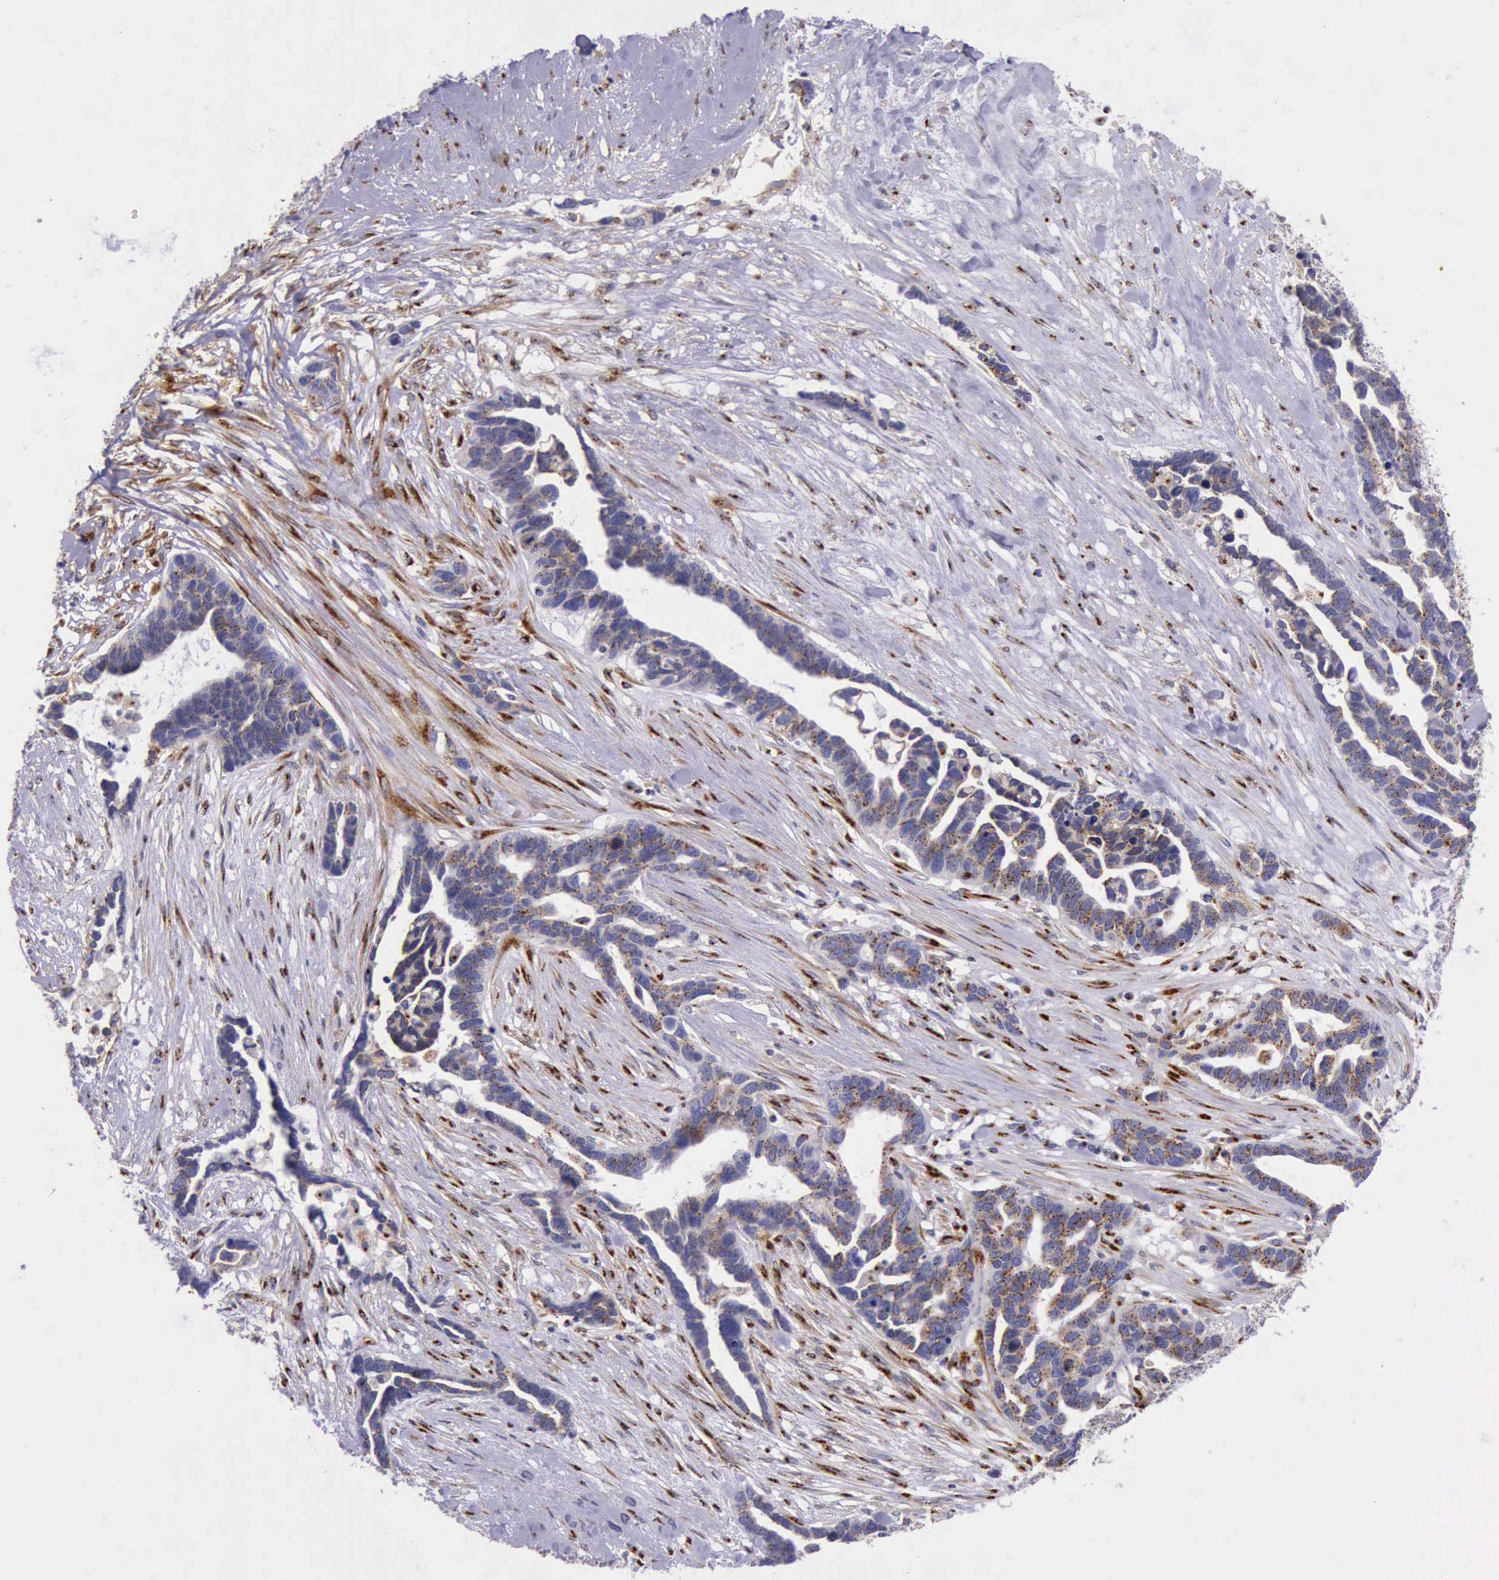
{"staining": {"intensity": "strong", "quantity": ">75%", "location": "cytoplasmic/membranous"}, "tissue": "ovarian cancer", "cell_type": "Tumor cells", "image_type": "cancer", "snomed": [{"axis": "morphology", "description": "Cystadenocarcinoma, serous, NOS"}, {"axis": "topography", "description": "Ovary"}], "caption": "The photomicrograph reveals a brown stain indicating the presence of a protein in the cytoplasmic/membranous of tumor cells in serous cystadenocarcinoma (ovarian).", "gene": "GOLGA5", "patient": {"sex": "female", "age": 54}}